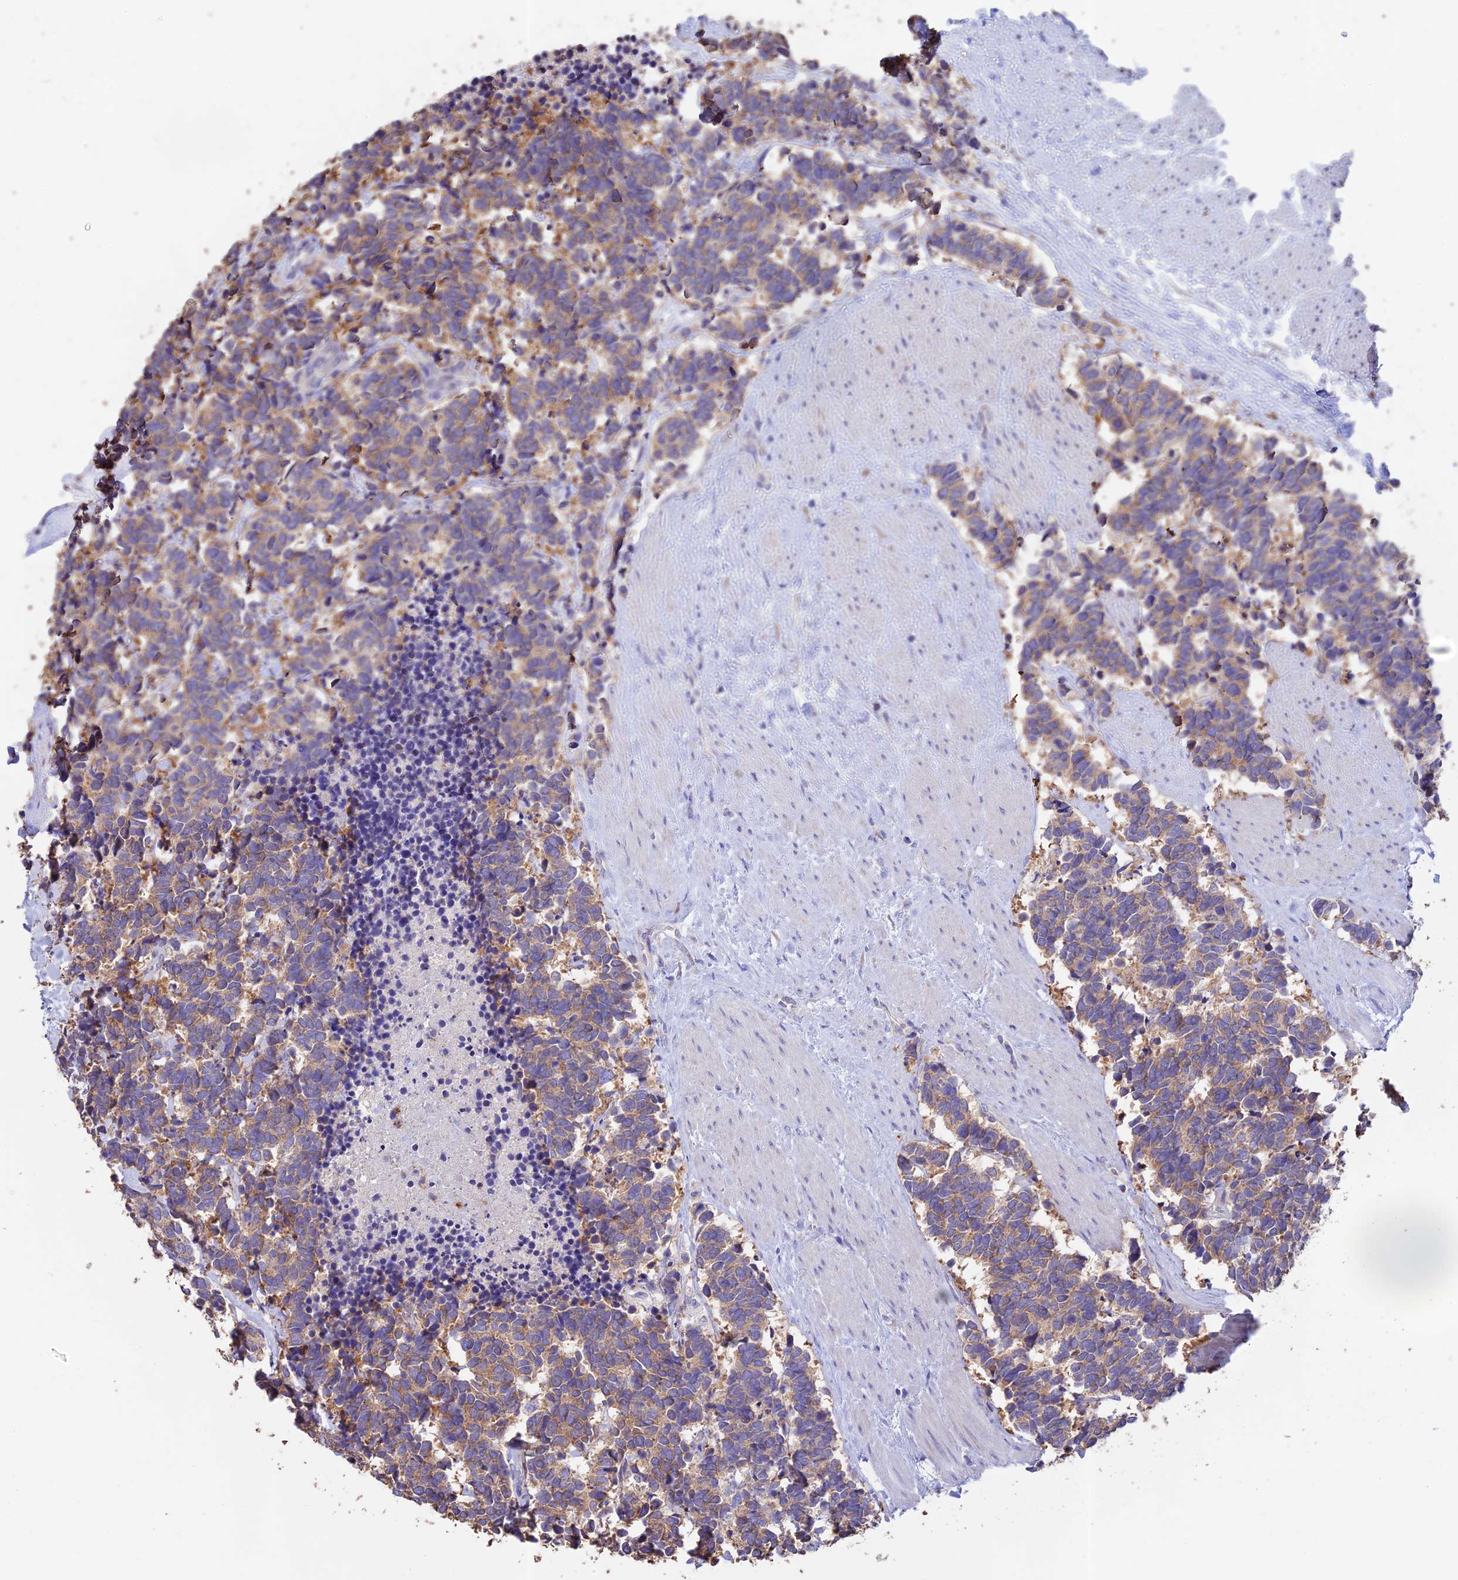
{"staining": {"intensity": "moderate", "quantity": ">75%", "location": "cytoplasmic/membranous"}, "tissue": "carcinoid", "cell_type": "Tumor cells", "image_type": "cancer", "snomed": [{"axis": "morphology", "description": "Carcinoma, NOS"}, {"axis": "morphology", "description": "Carcinoid, malignant, NOS"}, {"axis": "topography", "description": "Prostate"}], "caption": "IHC micrograph of human carcinoma stained for a protein (brown), which demonstrates medium levels of moderate cytoplasmic/membranous expression in approximately >75% of tumor cells.", "gene": "EMC3", "patient": {"sex": "male", "age": 57}}